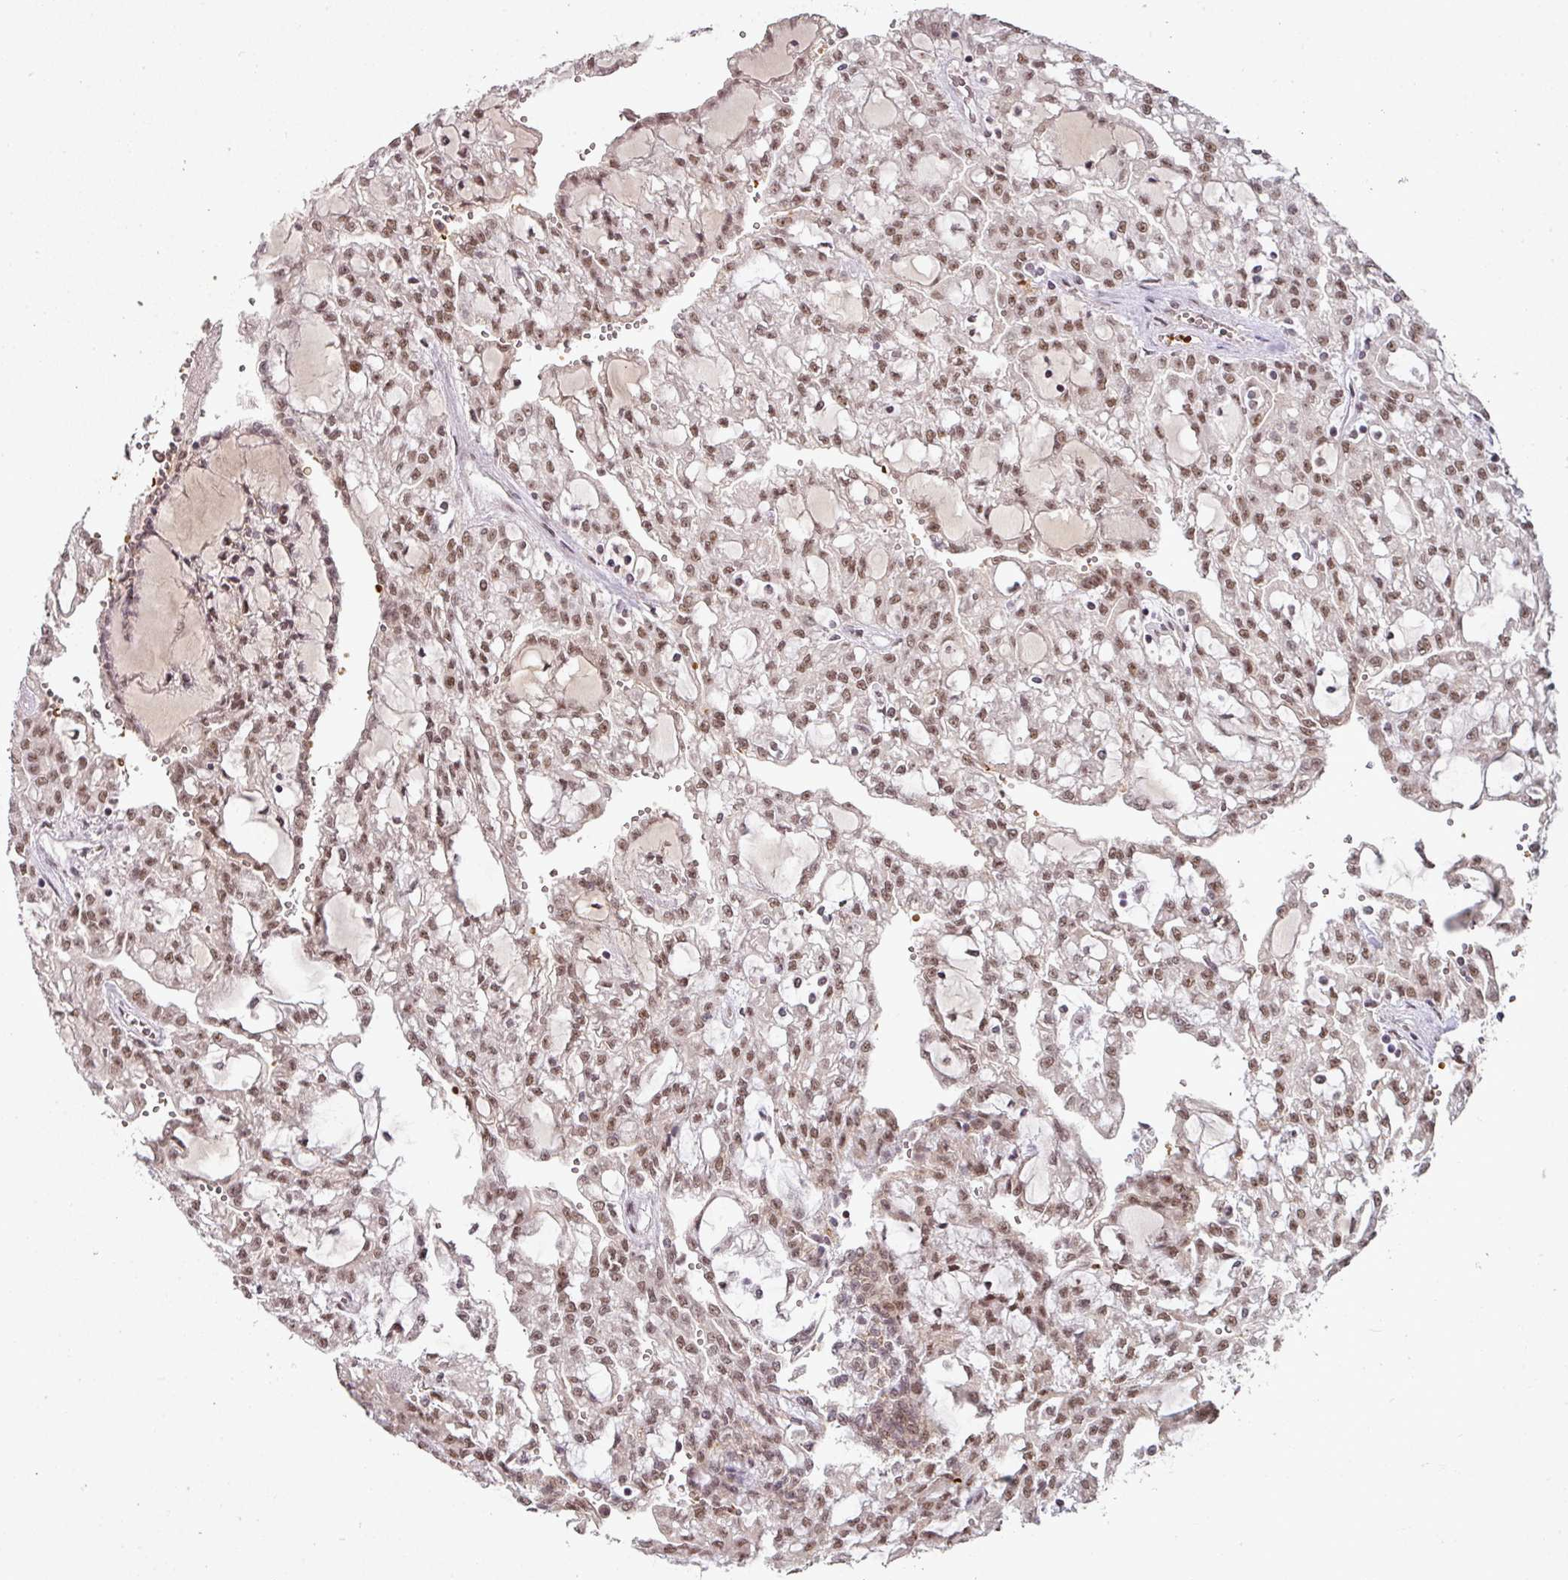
{"staining": {"intensity": "weak", "quantity": ">75%", "location": "nuclear"}, "tissue": "renal cancer", "cell_type": "Tumor cells", "image_type": "cancer", "snomed": [{"axis": "morphology", "description": "Adenocarcinoma, NOS"}, {"axis": "topography", "description": "Kidney"}], "caption": "Adenocarcinoma (renal) stained with a protein marker demonstrates weak staining in tumor cells.", "gene": "NEIL1", "patient": {"sex": "male", "age": 63}}